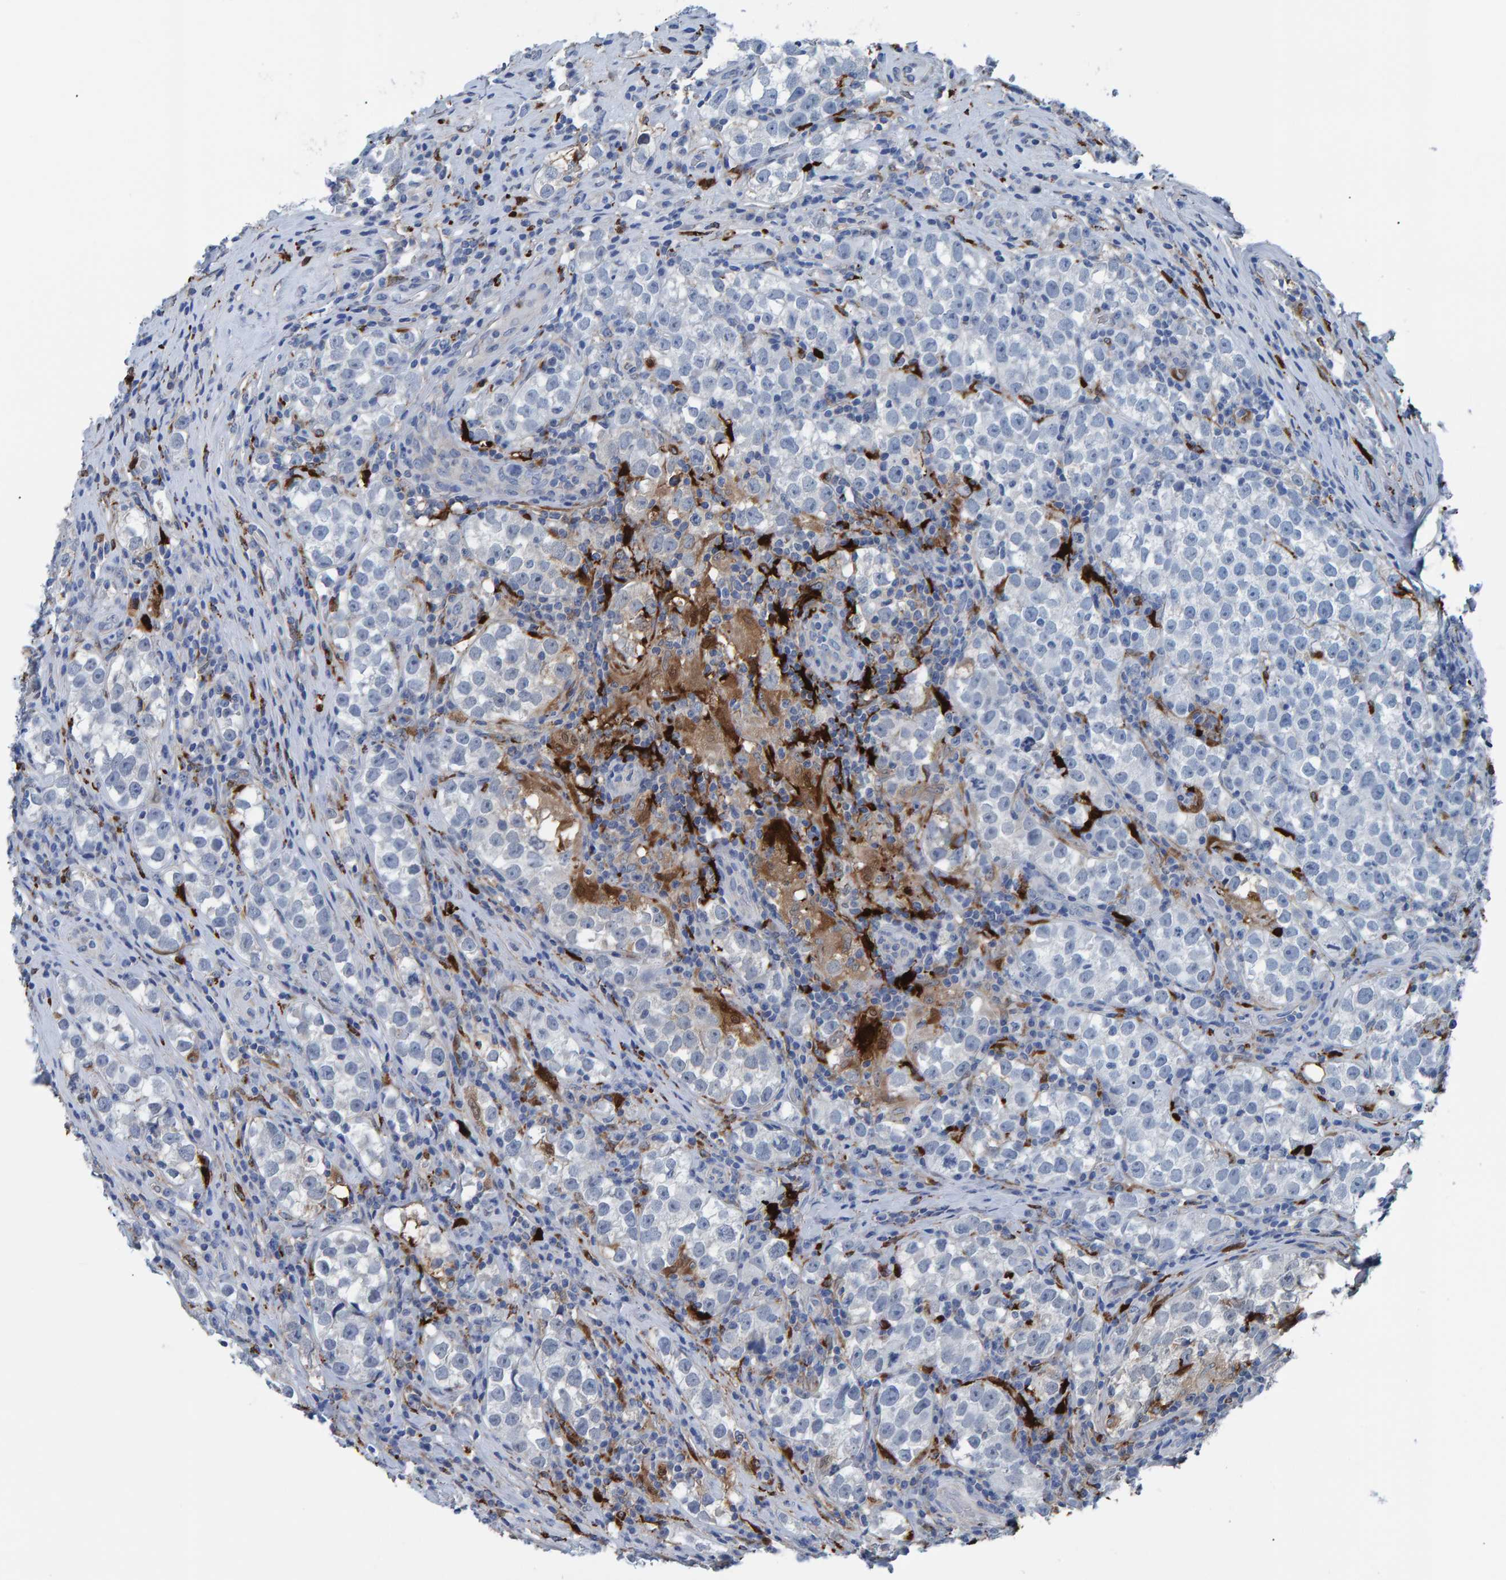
{"staining": {"intensity": "negative", "quantity": "none", "location": "none"}, "tissue": "testis cancer", "cell_type": "Tumor cells", "image_type": "cancer", "snomed": [{"axis": "morphology", "description": "Normal tissue, NOS"}, {"axis": "morphology", "description": "Seminoma, NOS"}, {"axis": "topography", "description": "Testis"}], "caption": "The histopathology image exhibits no staining of tumor cells in testis cancer. (Immunohistochemistry, brightfield microscopy, high magnification).", "gene": "IDO1", "patient": {"sex": "male", "age": 43}}